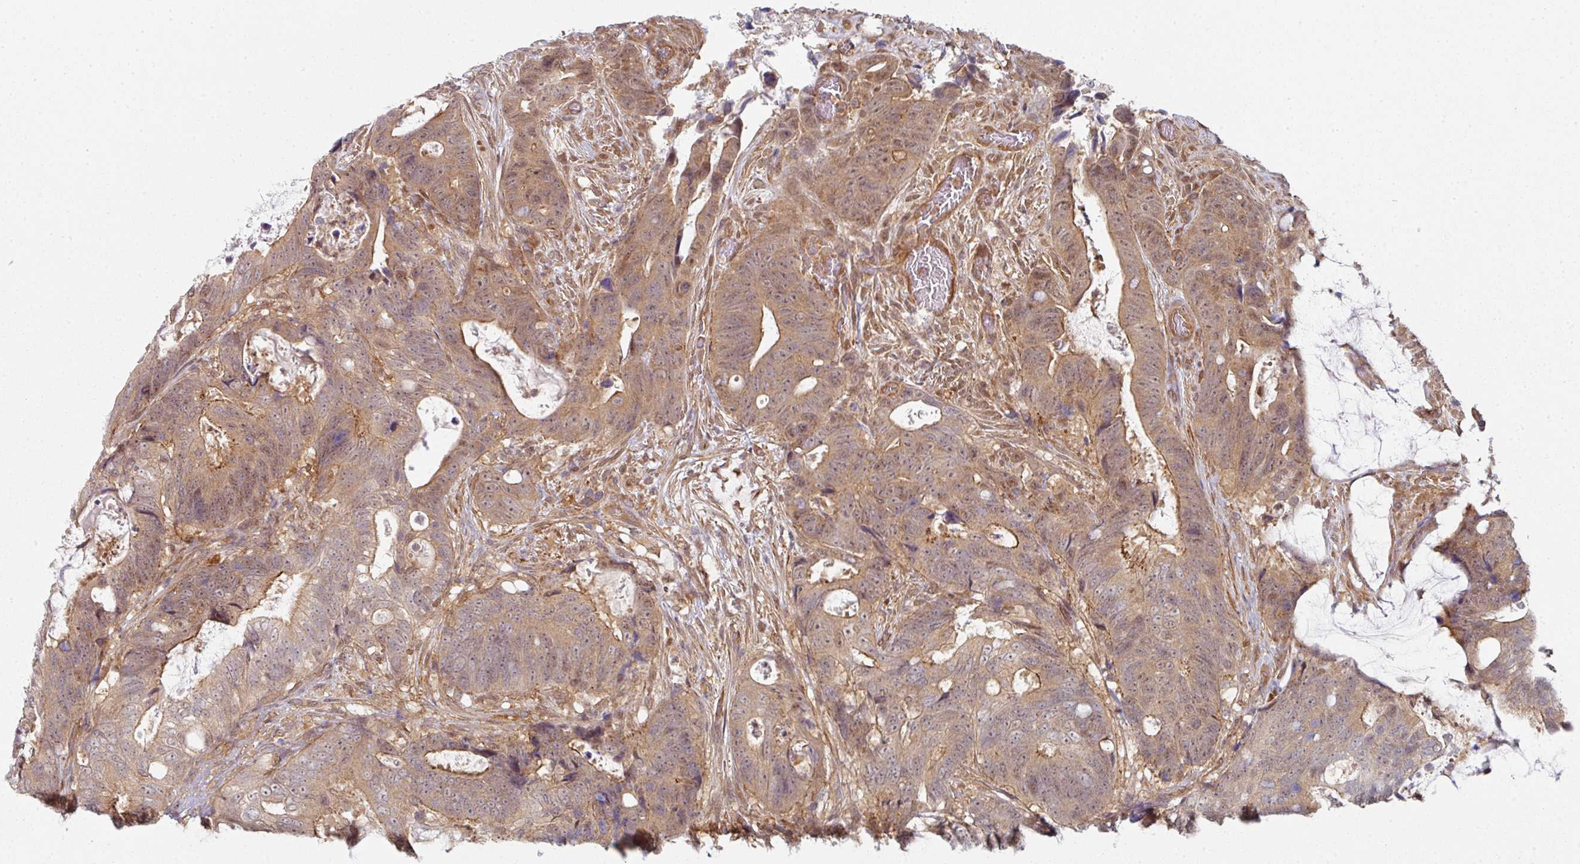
{"staining": {"intensity": "moderate", "quantity": "25%-75%", "location": "cytoplasmic/membranous,nuclear"}, "tissue": "colorectal cancer", "cell_type": "Tumor cells", "image_type": "cancer", "snomed": [{"axis": "morphology", "description": "Adenocarcinoma, NOS"}, {"axis": "topography", "description": "Colon"}], "caption": "Immunohistochemistry of colorectal adenocarcinoma displays medium levels of moderate cytoplasmic/membranous and nuclear staining in approximately 25%-75% of tumor cells. The staining was performed using DAB to visualize the protein expression in brown, while the nuclei were stained in blue with hematoxylin (Magnification: 20x).", "gene": "PSME3IP1", "patient": {"sex": "female", "age": 82}}